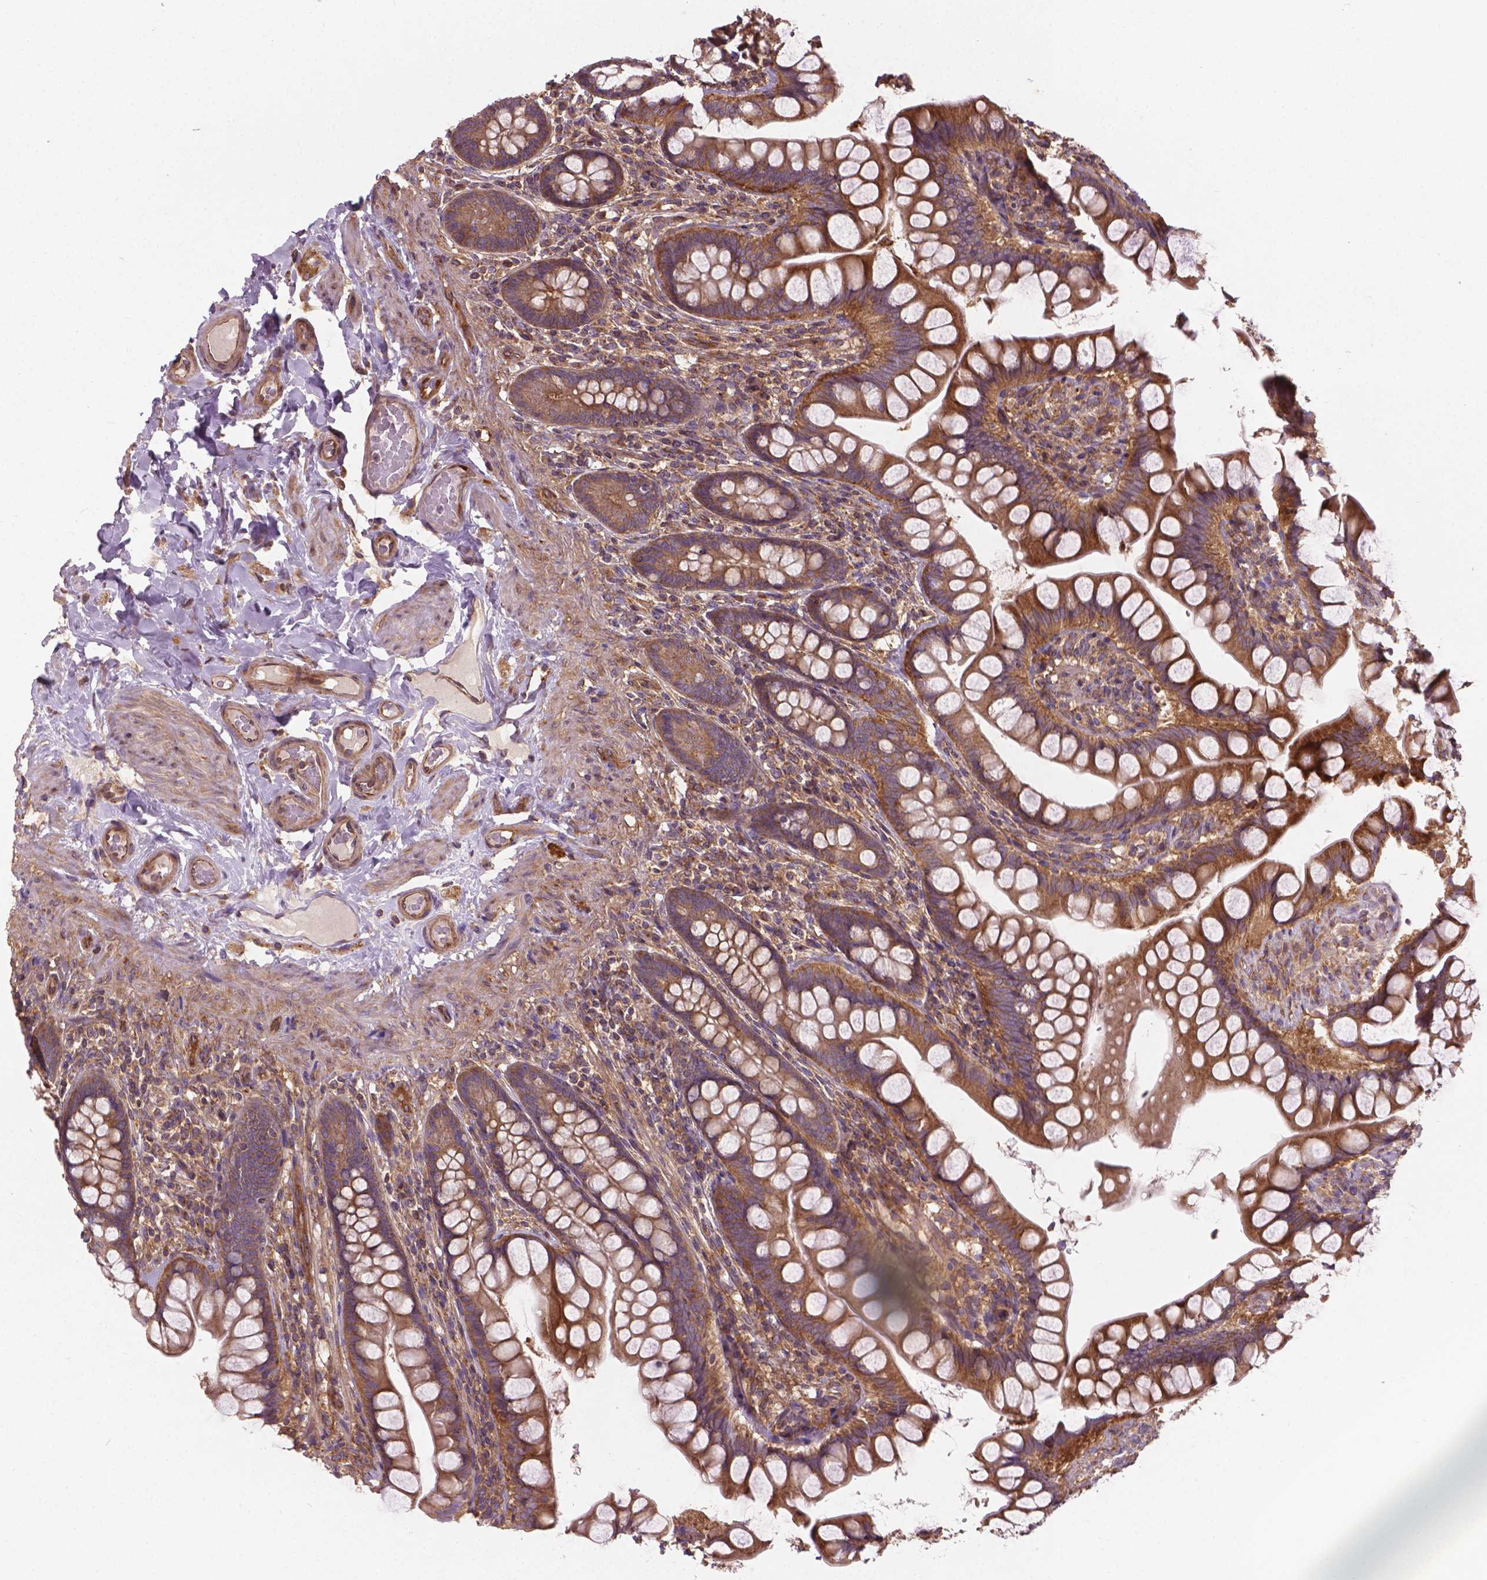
{"staining": {"intensity": "moderate", "quantity": ">75%", "location": "cytoplasmic/membranous"}, "tissue": "small intestine", "cell_type": "Glandular cells", "image_type": "normal", "snomed": [{"axis": "morphology", "description": "Normal tissue, NOS"}, {"axis": "topography", "description": "Small intestine"}], "caption": "DAB immunohistochemical staining of unremarkable small intestine exhibits moderate cytoplasmic/membranous protein staining in approximately >75% of glandular cells.", "gene": "MZT1", "patient": {"sex": "male", "age": 70}}